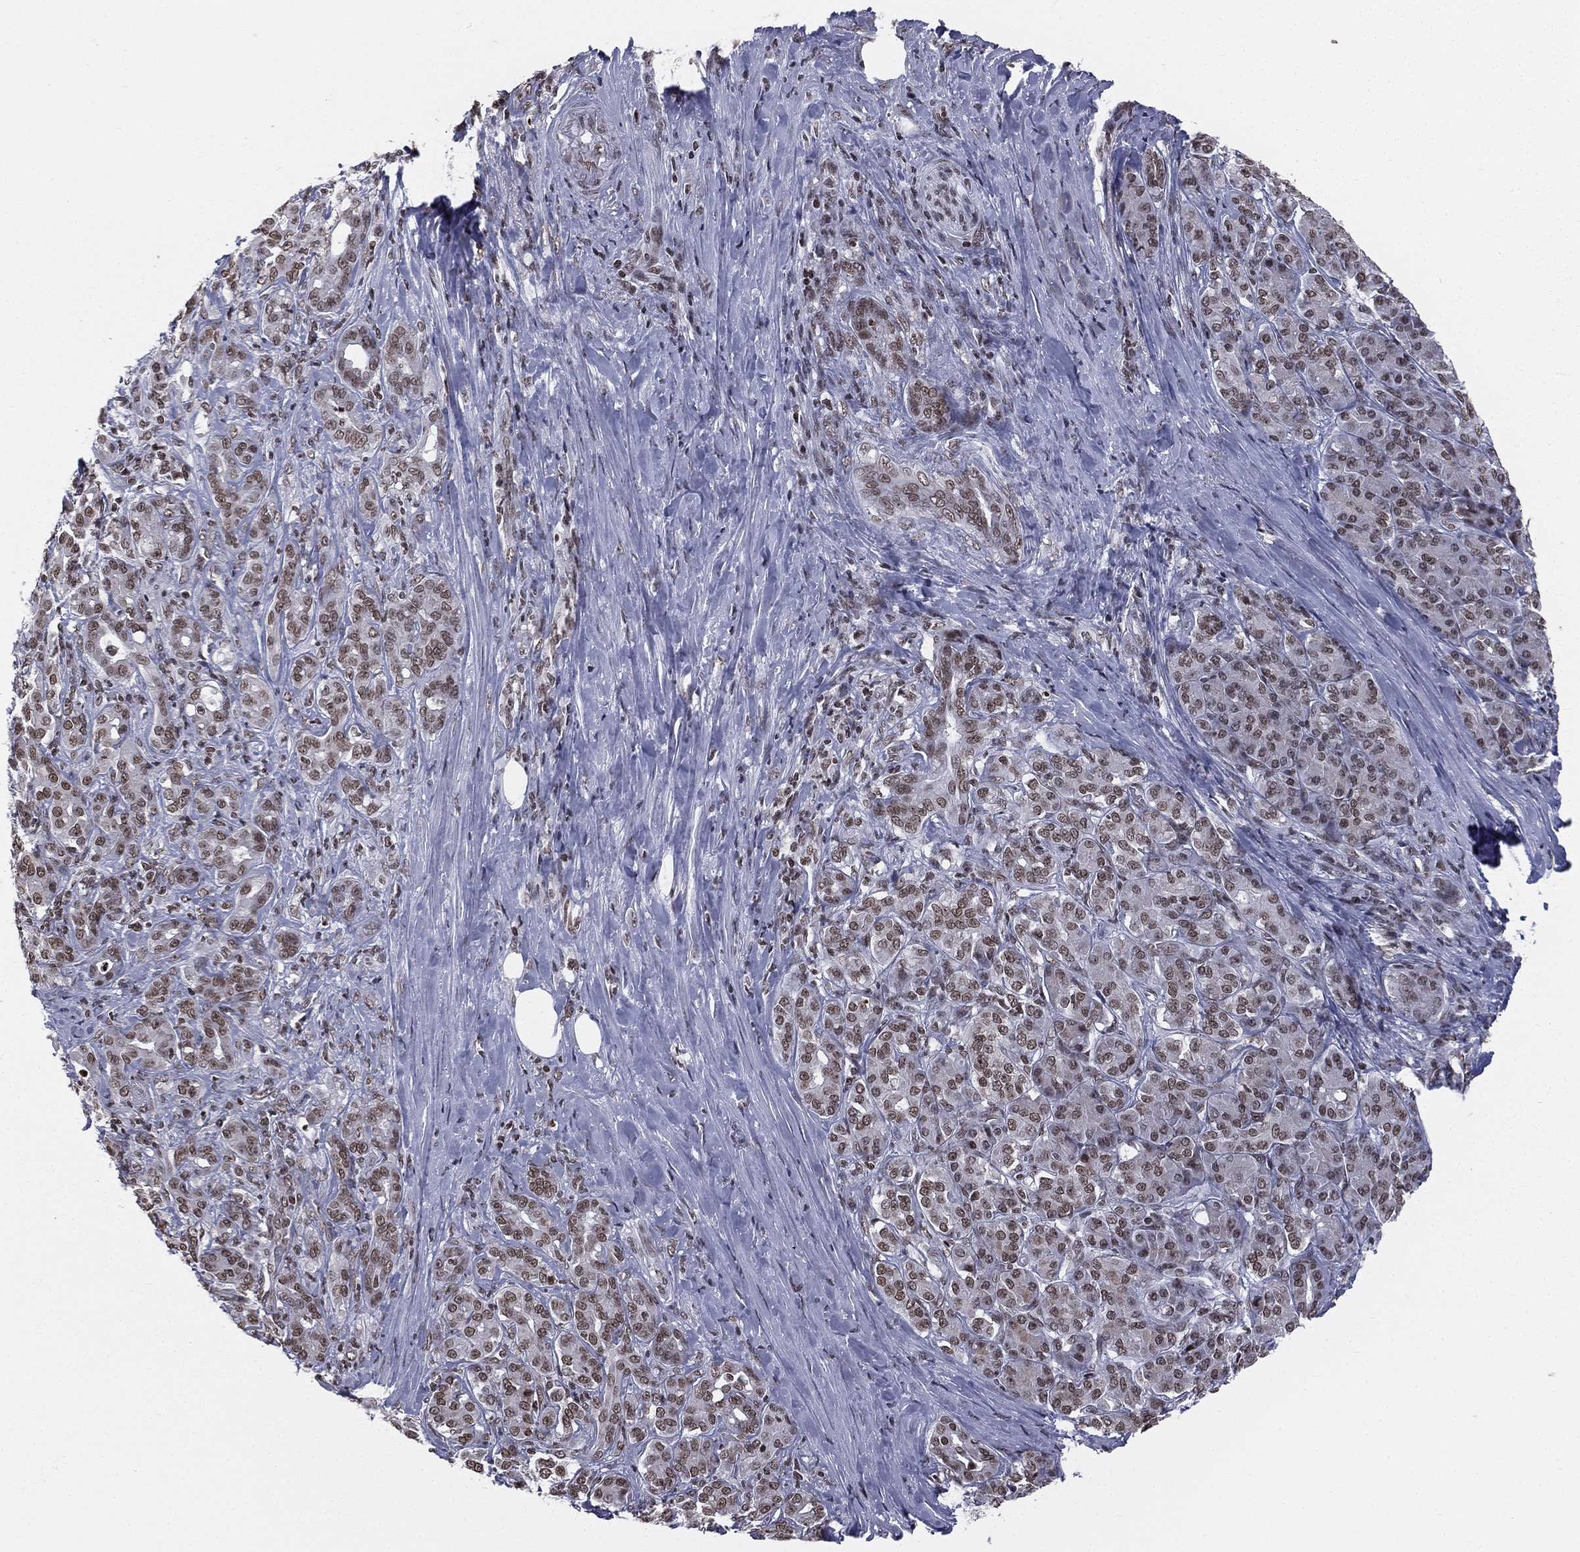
{"staining": {"intensity": "moderate", "quantity": ">75%", "location": "nuclear"}, "tissue": "pancreatic cancer", "cell_type": "Tumor cells", "image_type": "cancer", "snomed": [{"axis": "morphology", "description": "Normal tissue, NOS"}, {"axis": "morphology", "description": "Inflammation, NOS"}, {"axis": "morphology", "description": "Adenocarcinoma, NOS"}, {"axis": "topography", "description": "Pancreas"}], "caption": "Adenocarcinoma (pancreatic) stained with immunohistochemistry (IHC) shows moderate nuclear staining in about >75% of tumor cells. Ihc stains the protein of interest in brown and the nuclei are stained blue.", "gene": "RFX7", "patient": {"sex": "male", "age": 57}}